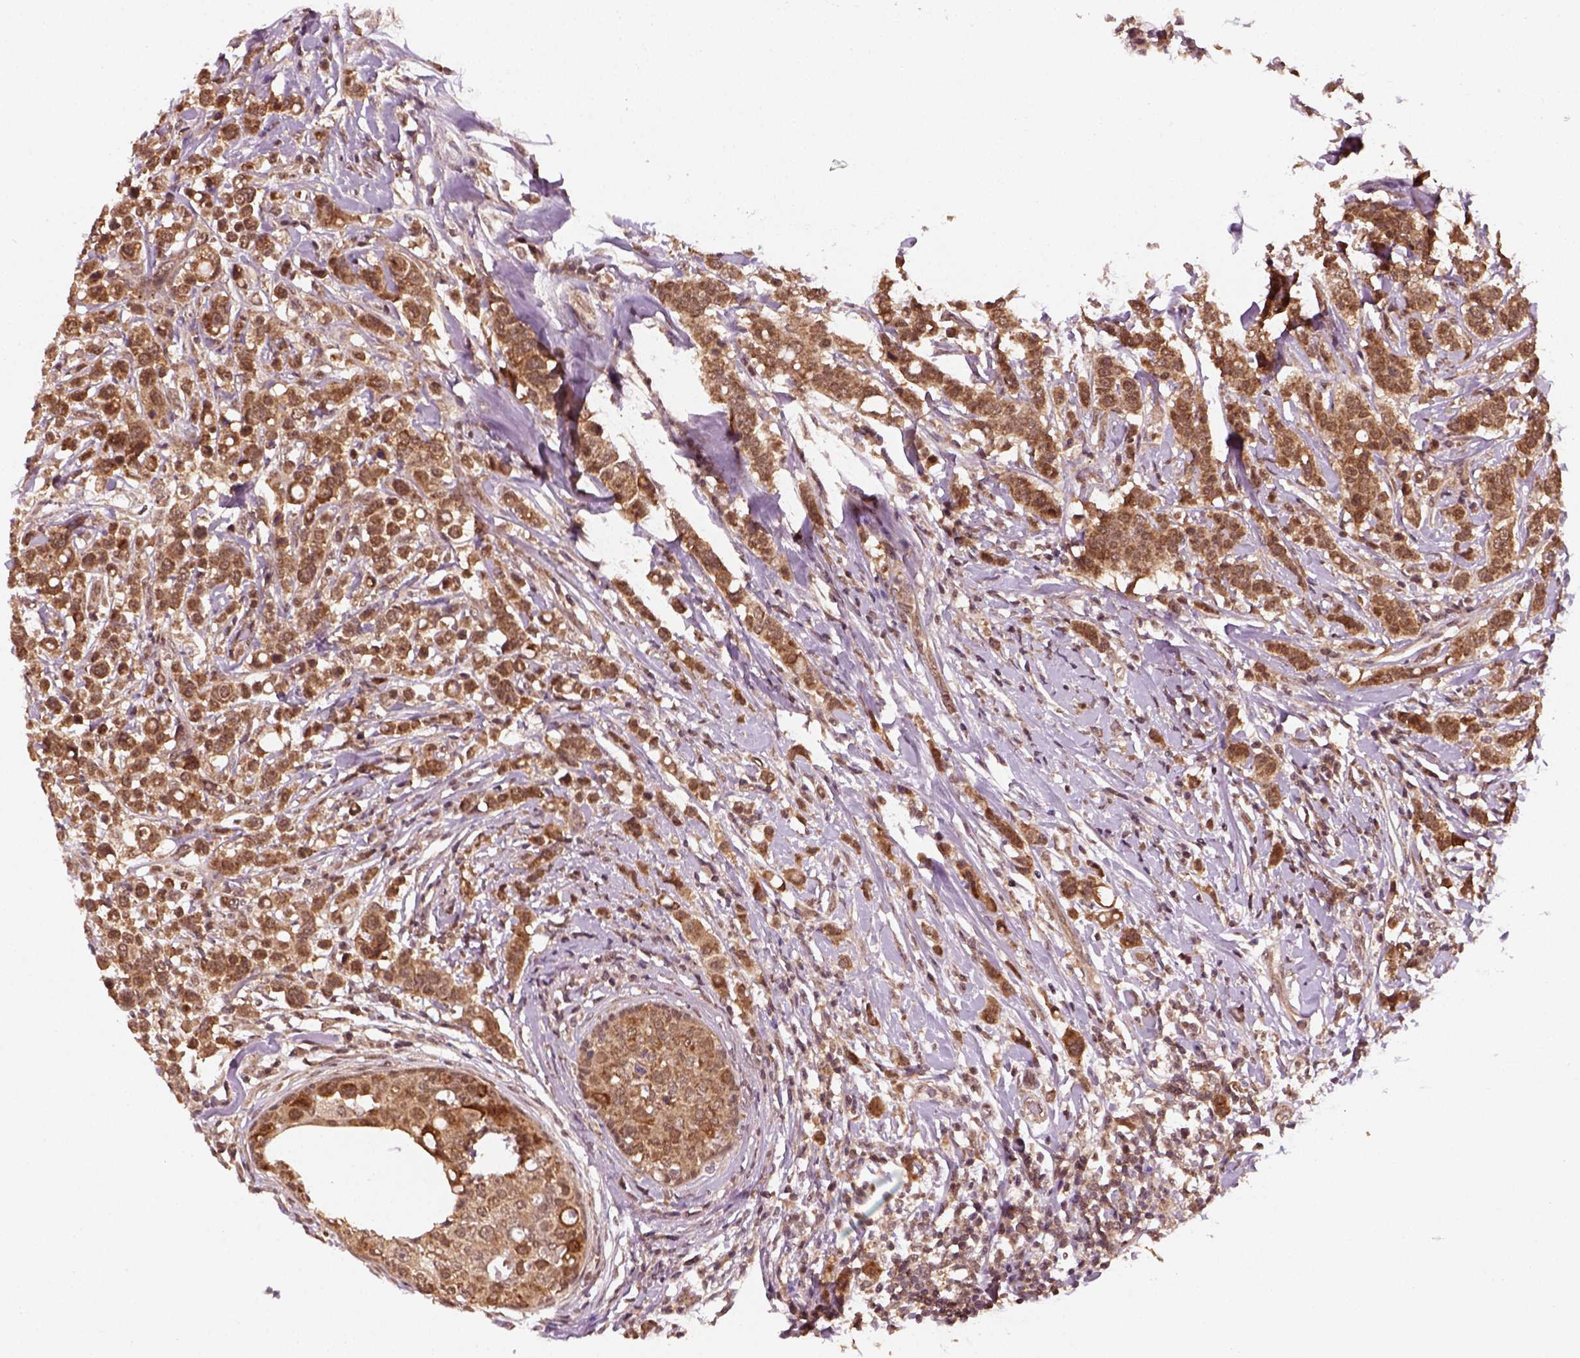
{"staining": {"intensity": "moderate", "quantity": ">75%", "location": "cytoplasmic/membranous,nuclear"}, "tissue": "breast cancer", "cell_type": "Tumor cells", "image_type": "cancer", "snomed": [{"axis": "morphology", "description": "Duct carcinoma"}, {"axis": "topography", "description": "Breast"}], "caption": "This image displays invasive ductal carcinoma (breast) stained with IHC to label a protein in brown. The cytoplasmic/membranous and nuclear of tumor cells show moderate positivity for the protein. Nuclei are counter-stained blue.", "gene": "NUDT9", "patient": {"sex": "female", "age": 27}}